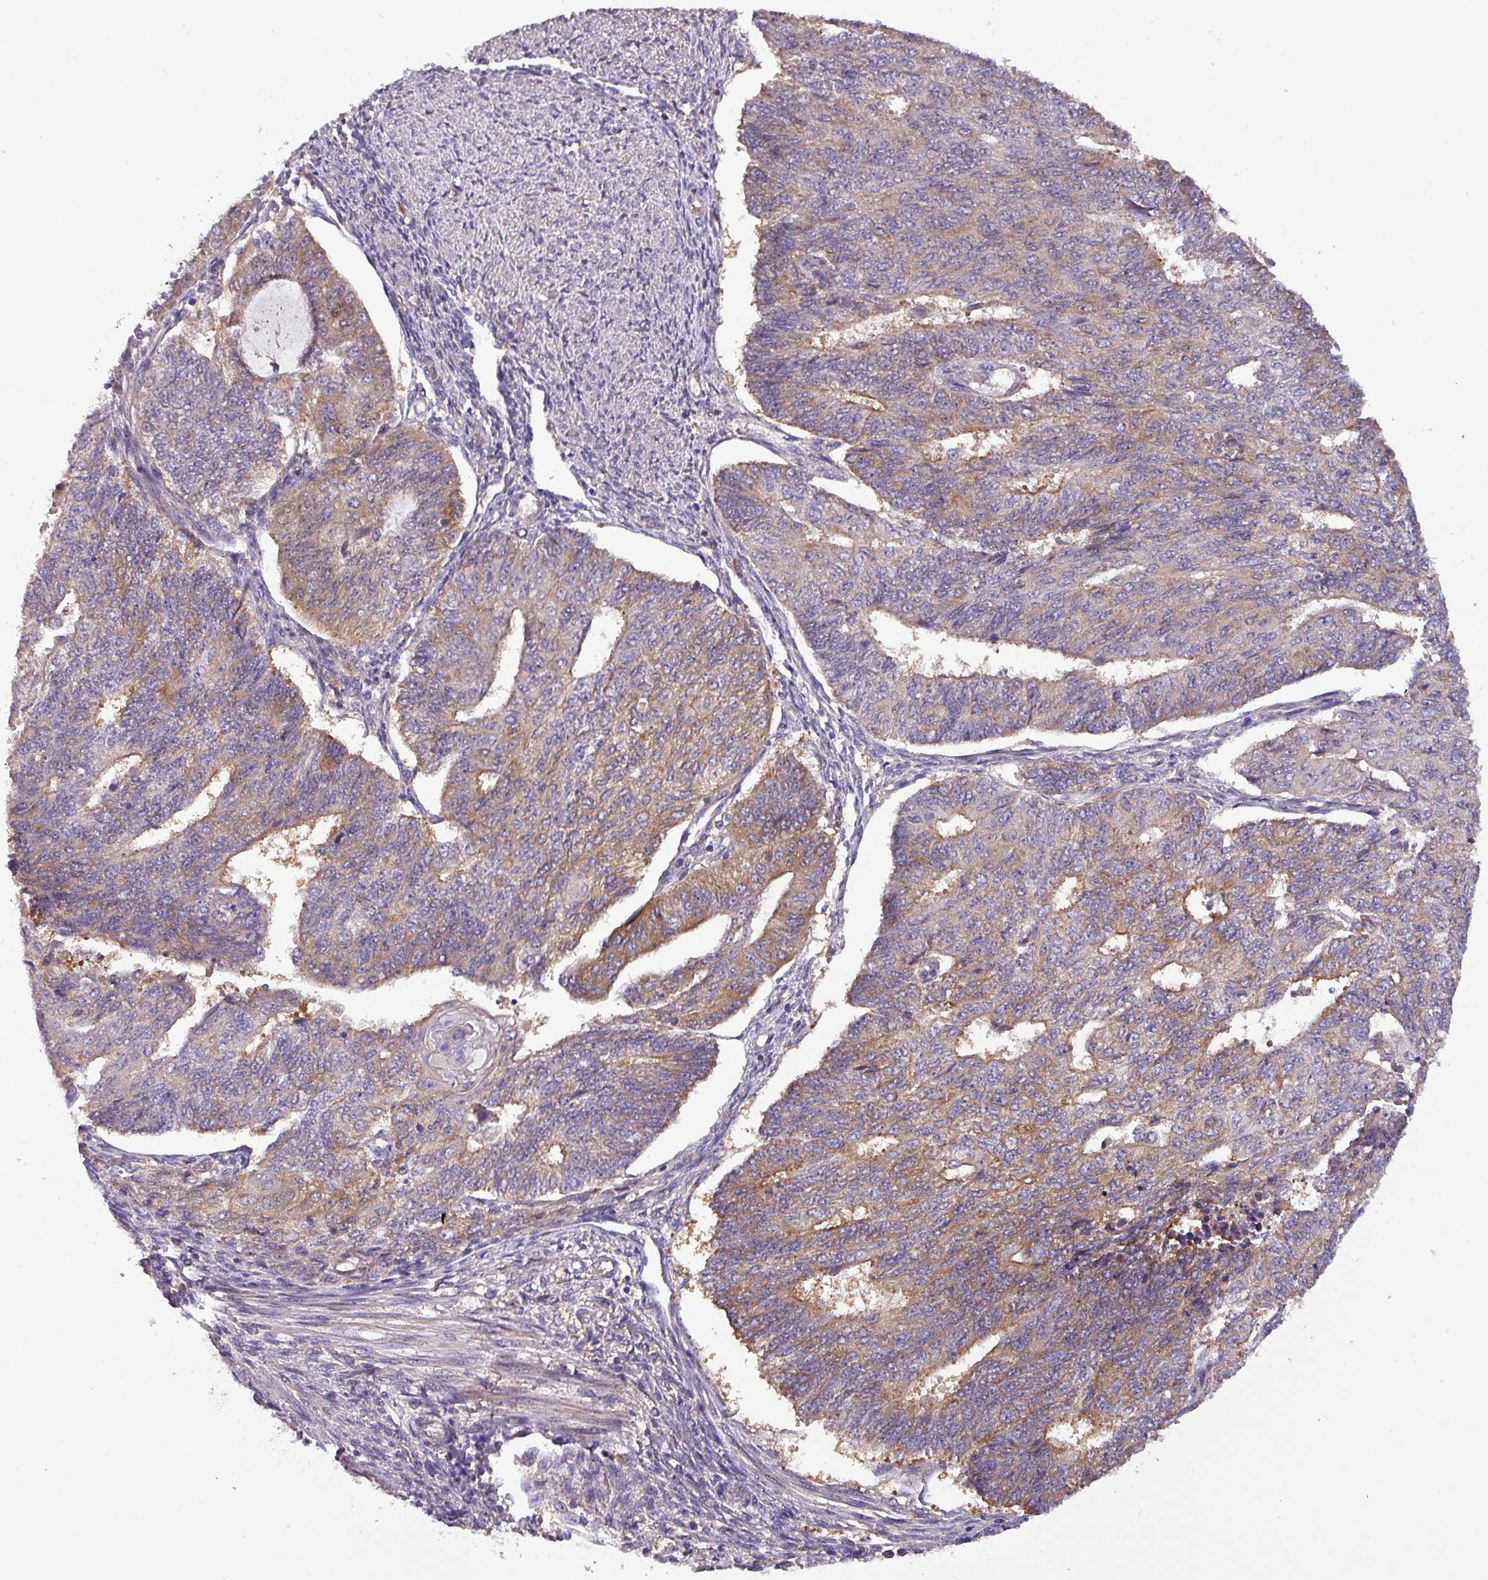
{"staining": {"intensity": "moderate", "quantity": "<25%", "location": "cytoplasmic/membranous"}, "tissue": "endometrial cancer", "cell_type": "Tumor cells", "image_type": "cancer", "snomed": [{"axis": "morphology", "description": "Adenocarcinoma, NOS"}, {"axis": "topography", "description": "Endometrium"}], "caption": "This image displays endometrial cancer (adenocarcinoma) stained with immunohistochemistry to label a protein in brown. The cytoplasmic/membranous of tumor cells show moderate positivity for the protein. Nuclei are counter-stained blue.", "gene": "PAFAH1B2", "patient": {"sex": "female", "age": 32}}